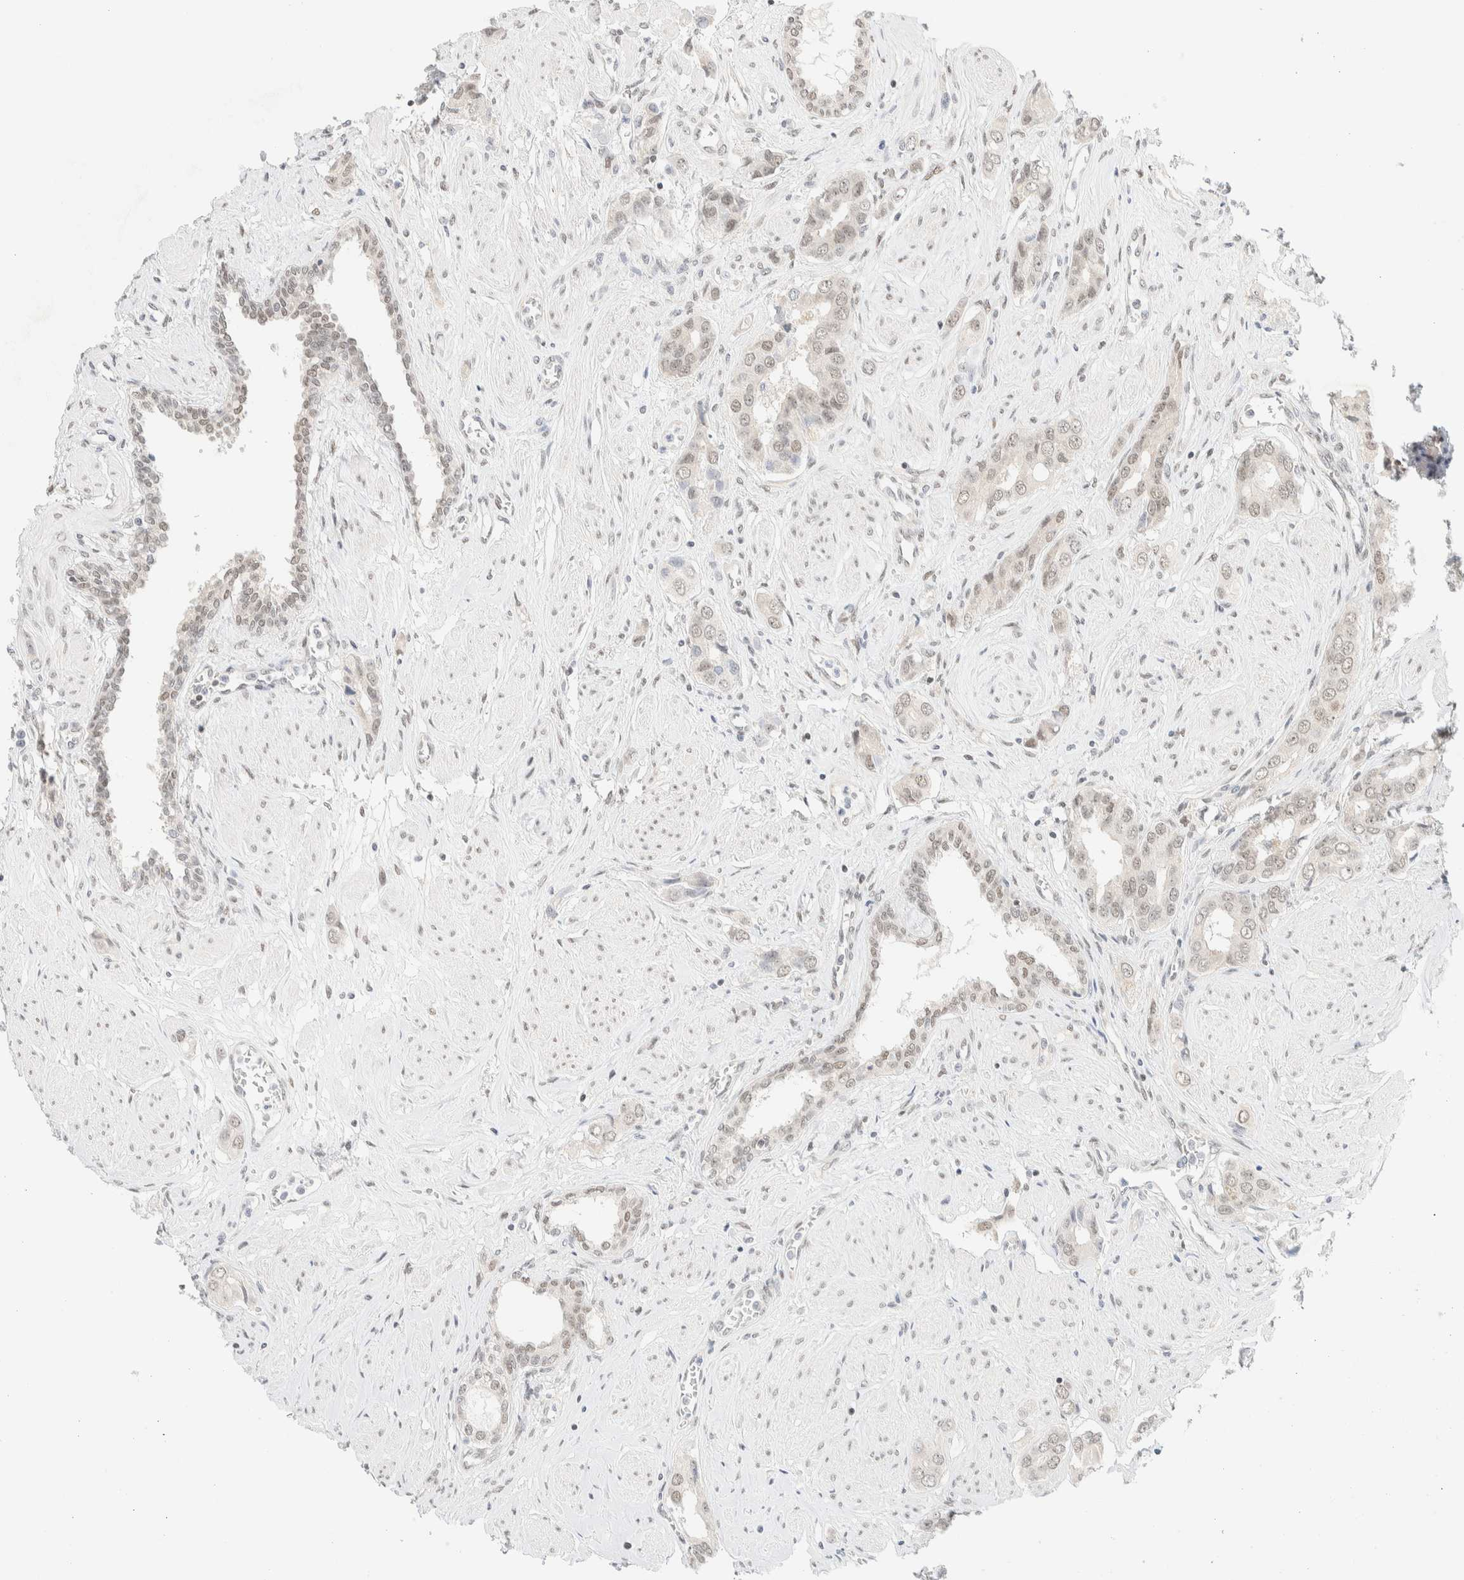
{"staining": {"intensity": "weak", "quantity": "25%-75%", "location": "nuclear"}, "tissue": "prostate cancer", "cell_type": "Tumor cells", "image_type": "cancer", "snomed": [{"axis": "morphology", "description": "Adenocarcinoma, High grade"}, {"axis": "topography", "description": "Prostate"}], "caption": "Immunohistochemistry image of neoplastic tissue: prostate adenocarcinoma (high-grade) stained using immunohistochemistry exhibits low levels of weak protein expression localized specifically in the nuclear of tumor cells, appearing as a nuclear brown color.", "gene": "PYGO2", "patient": {"sex": "male", "age": 52}}